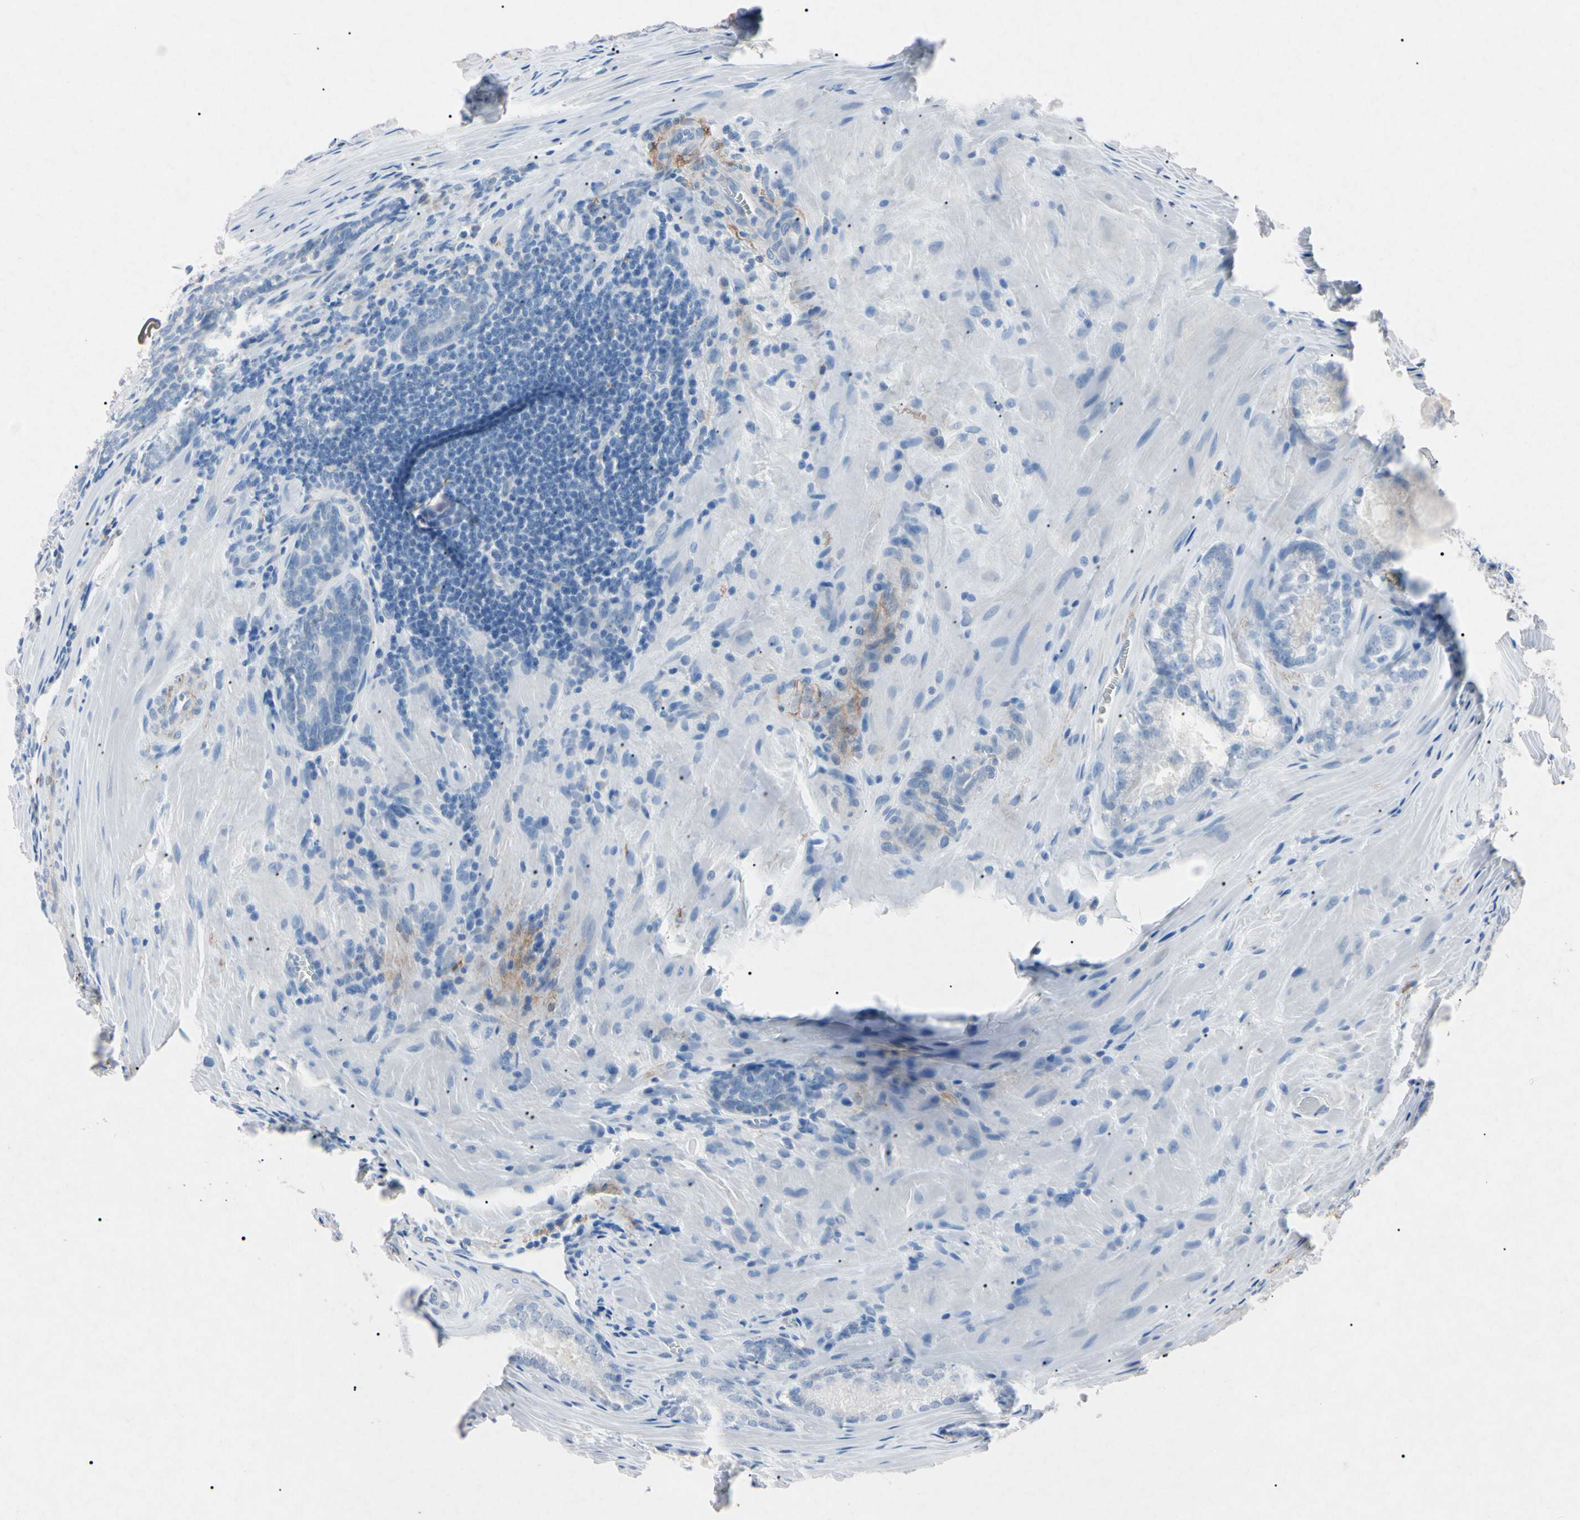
{"staining": {"intensity": "negative", "quantity": "none", "location": "none"}, "tissue": "prostate cancer", "cell_type": "Tumor cells", "image_type": "cancer", "snomed": [{"axis": "morphology", "description": "Adenocarcinoma, Low grade"}, {"axis": "topography", "description": "Prostate"}], "caption": "IHC of prostate cancer demonstrates no staining in tumor cells.", "gene": "ELN", "patient": {"sex": "male", "age": 64}}